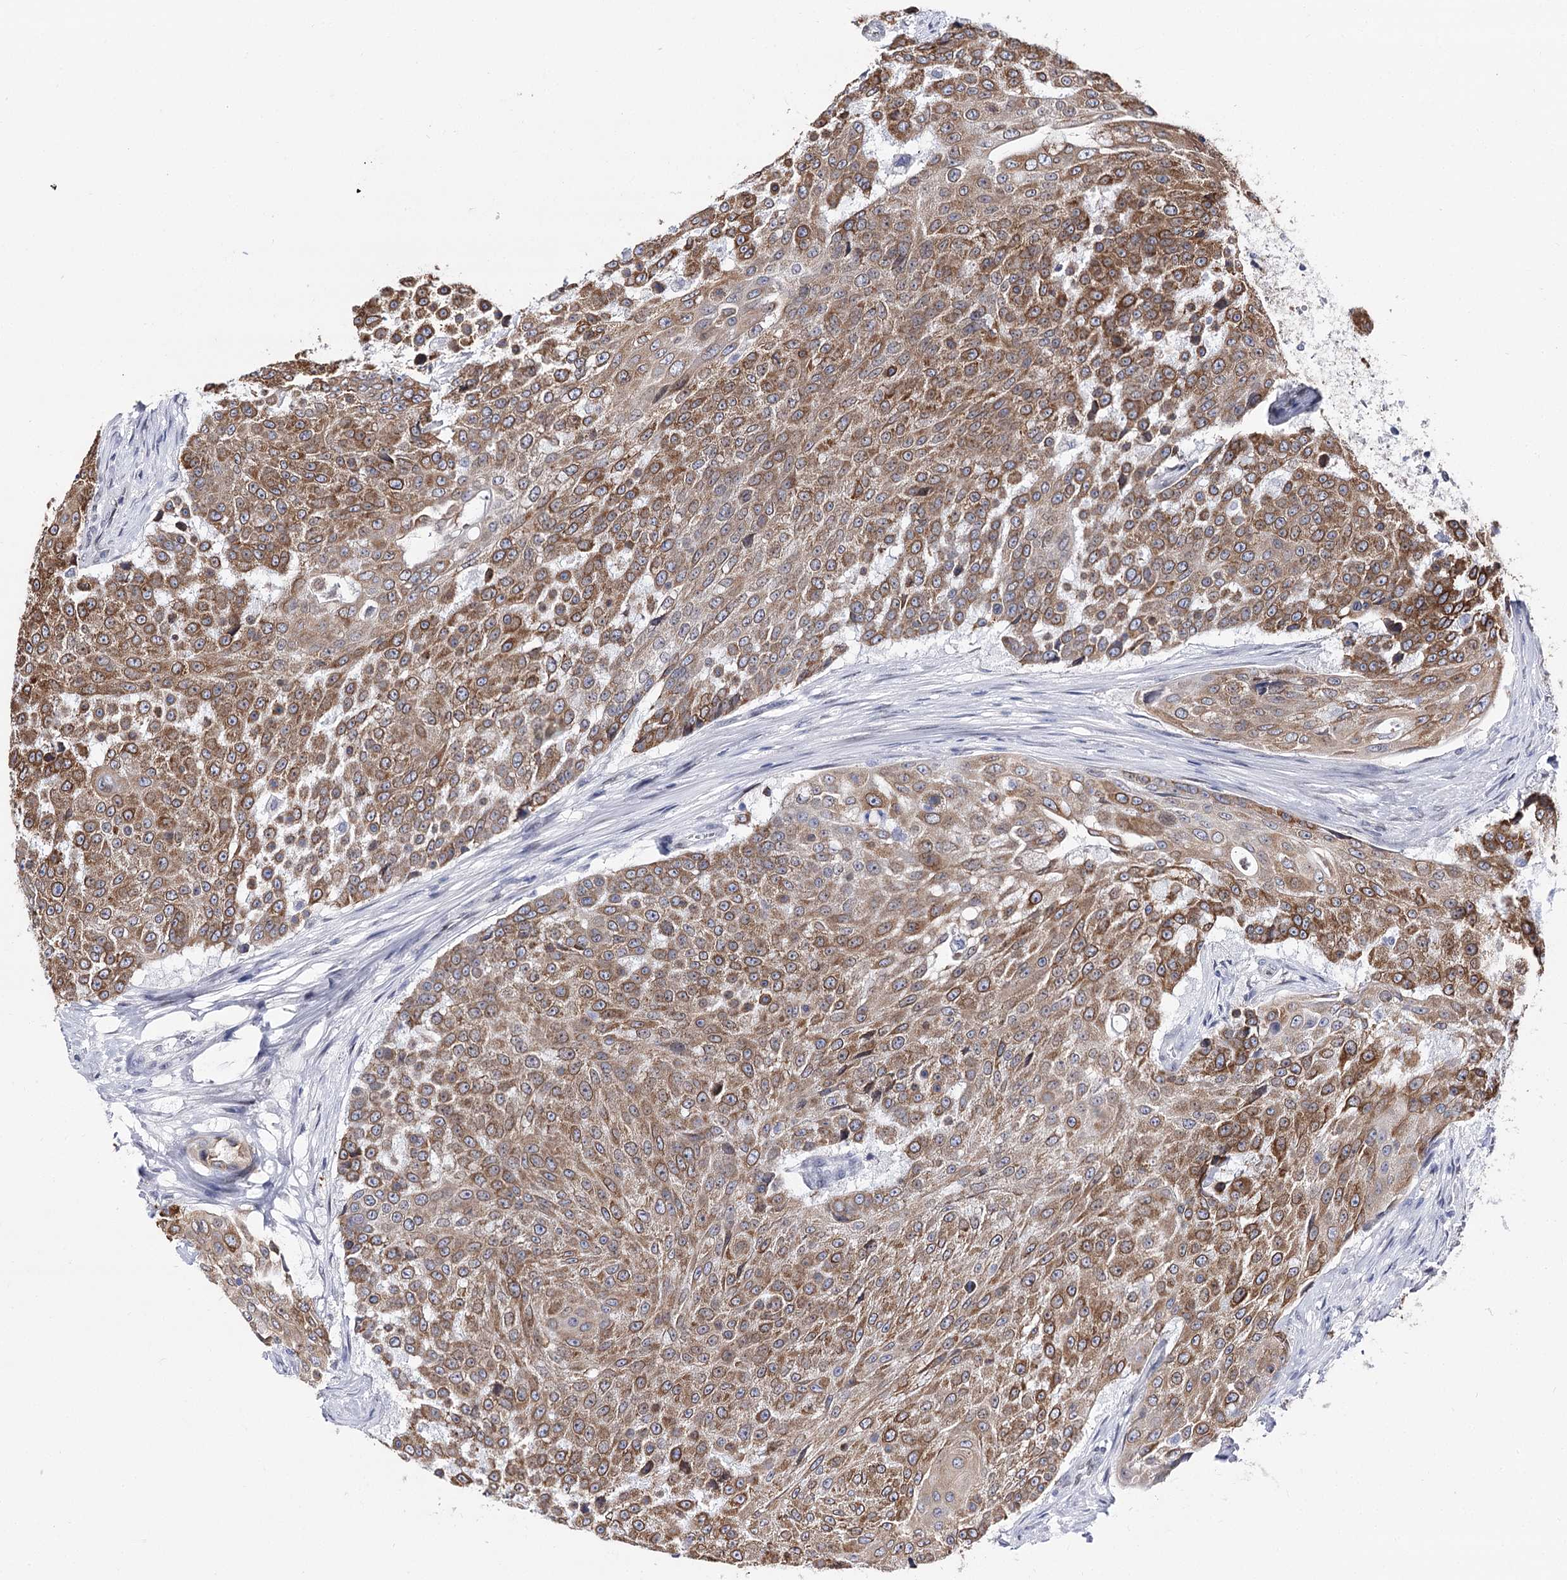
{"staining": {"intensity": "moderate", "quantity": ">75%", "location": "cytoplasmic/membranous"}, "tissue": "urothelial cancer", "cell_type": "Tumor cells", "image_type": "cancer", "snomed": [{"axis": "morphology", "description": "Urothelial carcinoma, High grade"}, {"axis": "topography", "description": "Urinary bladder"}], "caption": "Immunohistochemistry (DAB) staining of human high-grade urothelial carcinoma reveals moderate cytoplasmic/membranous protein positivity in approximately >75% of tumor cells.", "gene": "TMEM201", "patient": {"sex": "female", "age": 63}}